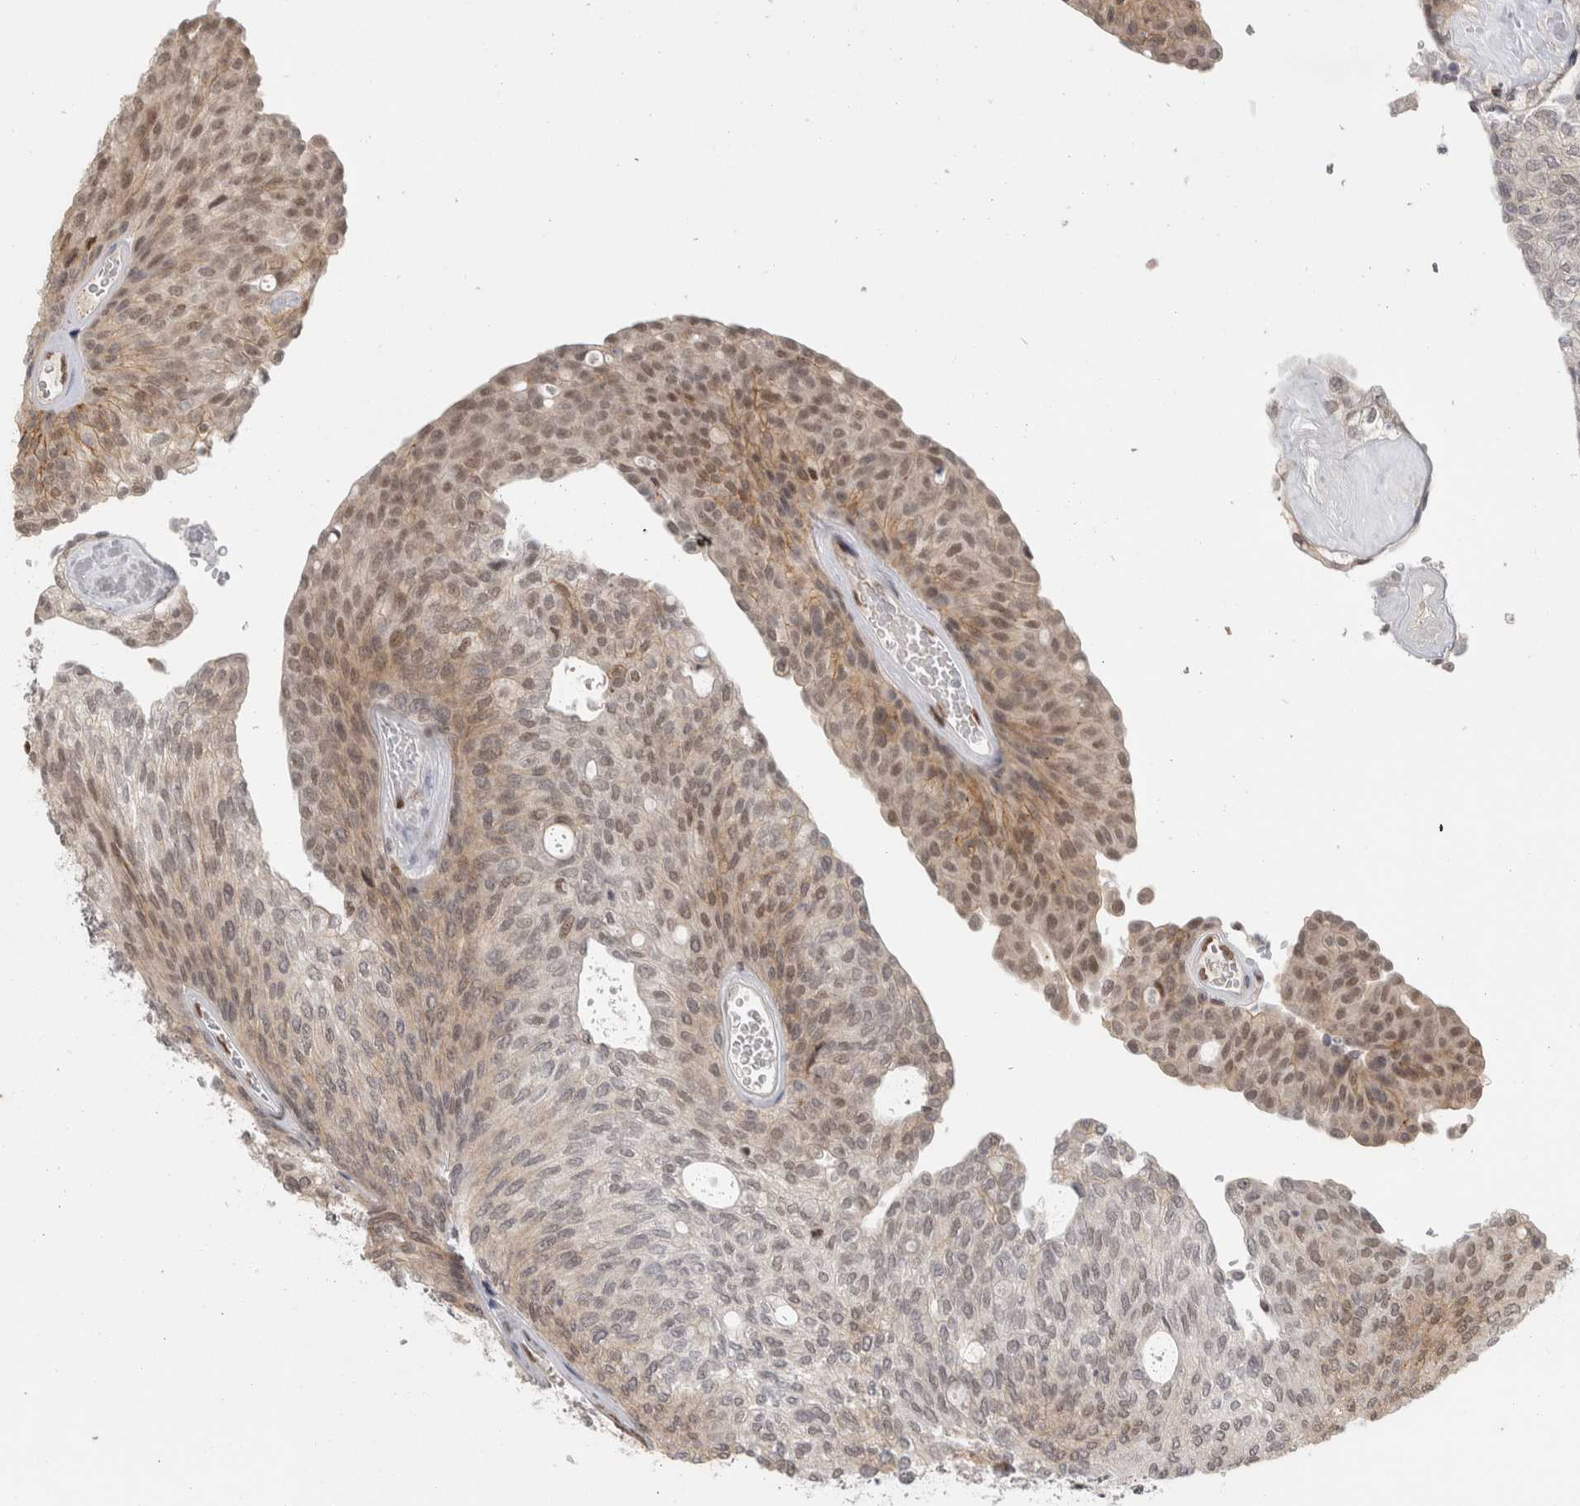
{"staining": {"intensity": "moderate", "quantity": "25%-75%", "location": "cytoplasmic/membranous,nuclear"}, "tissue": "urothelial cancer", "cell_type": "Tumor cells", "image_type": "cancer", "snomed": [{"axis": "morphology", "description": "Urothelial carcinoma, Low grade"}, {"axis": "topography", "description": "Urinary bladder"}], "caption": "This is an image of immunohistochemistry (IHC) staining of urothelial cancer, which shows moderate positivity in the cytoplasmic/membranous and nuclear of tumor cells.", "gene": "SRARP", "patient": {"sex": "female", "age": 79}}